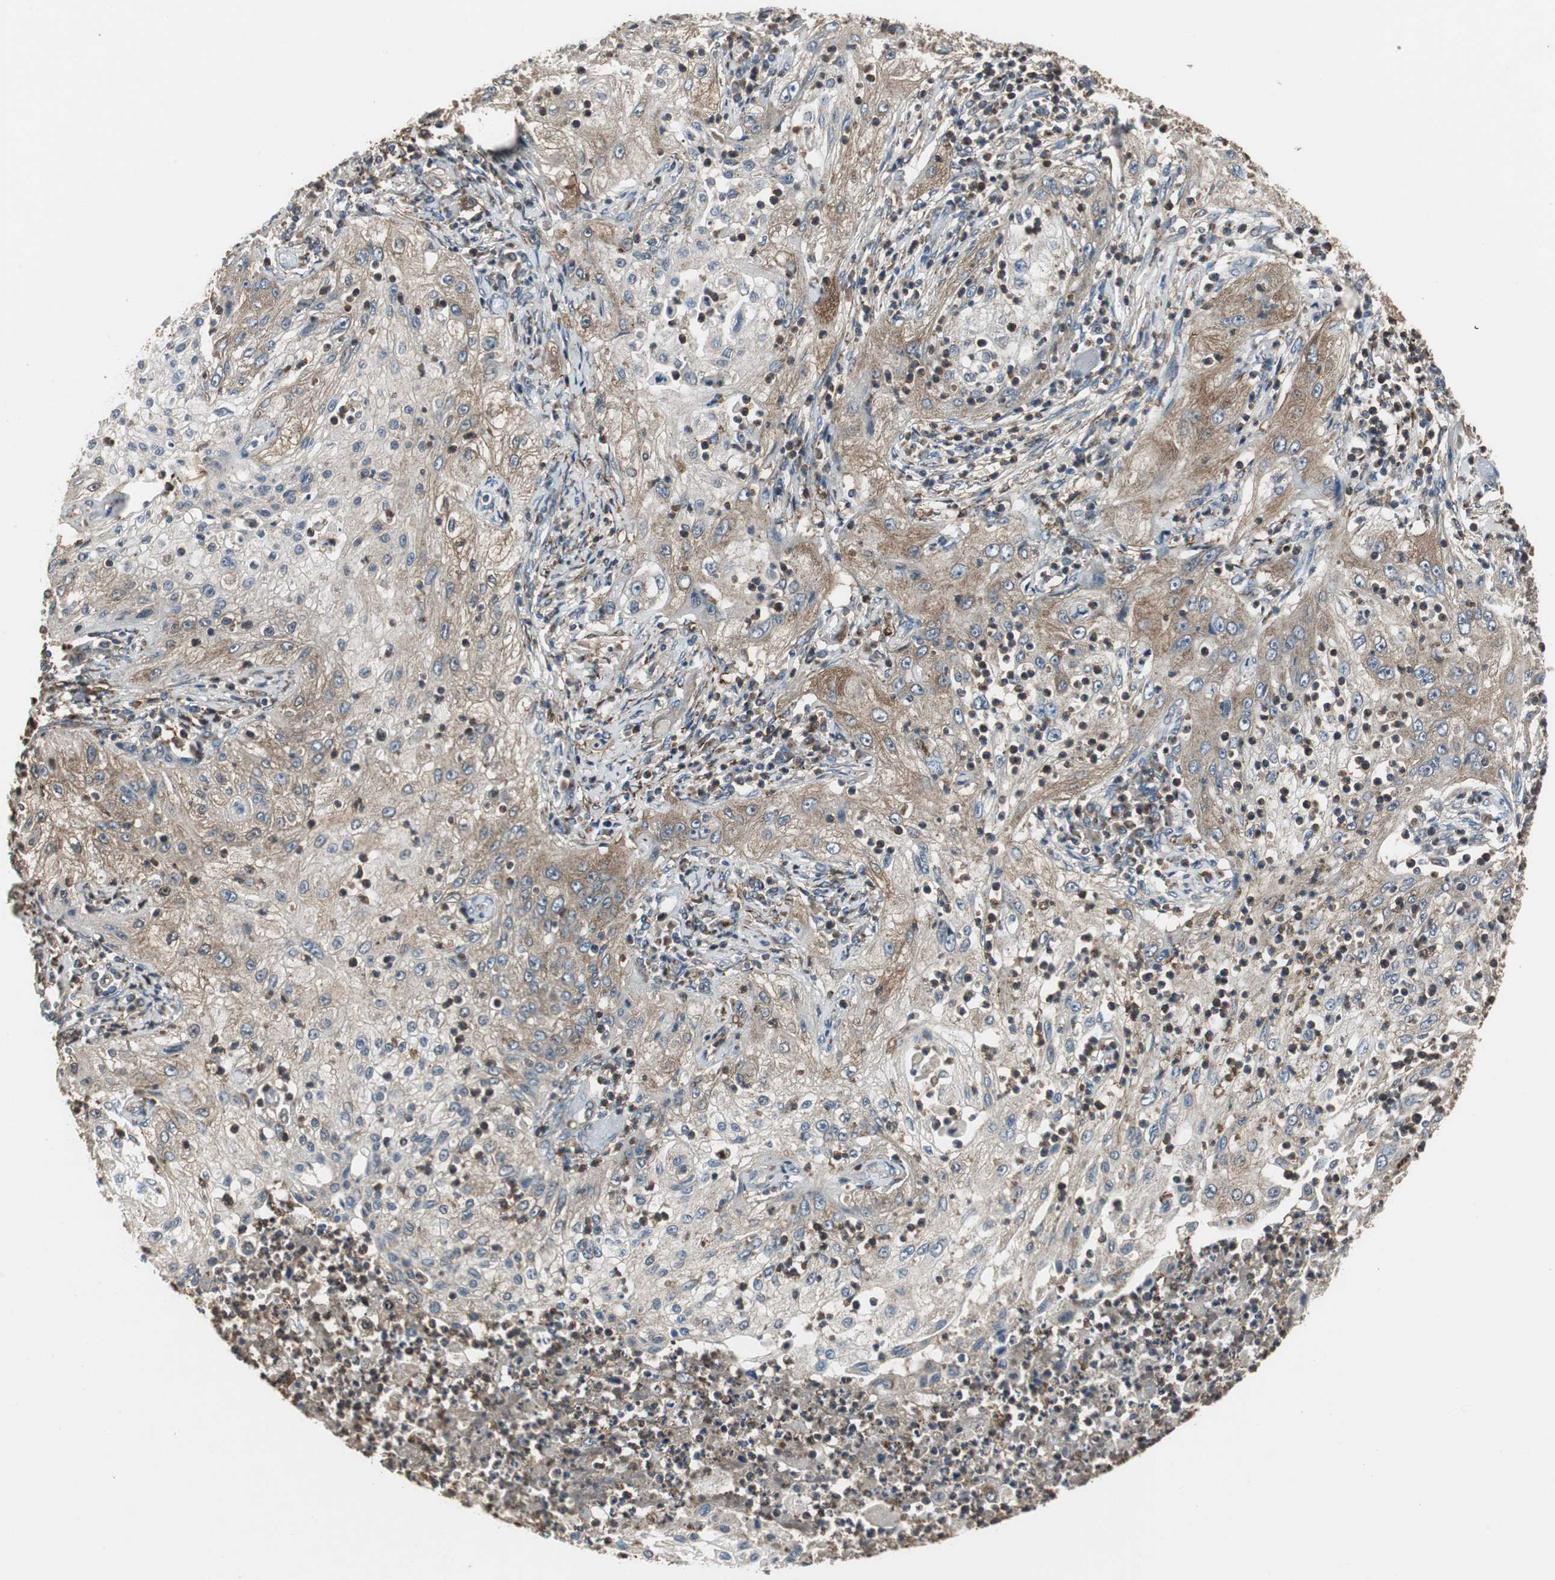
{"staining": {"intensity": "weak", "quantity": ">75%", "location": "cytoplasmic/membranous"}, "tissue": "lung cancer", "cell_type": "Tumor cells", "image_type": "cancer", "snomed": [{"axis": "morphology", "description": "Inflammation, NOS"}, {"axis": "morphology", "description": "Squamous cell carcinoma, NOS"}, {"axis": "topography", "description": "Lymph node"}, {"axis": "topography", "description": "Soft tissue"}, {"axis": "topography", "description": "Lung"}], "caption": "IHC of human lung squamous cell carcinoma reveals low levels of weak cytoplasmic/membranous staining in approximately >75% of tumor cells.", "gene": "JTB", "patient": {"sex": "male", "age": 66}}